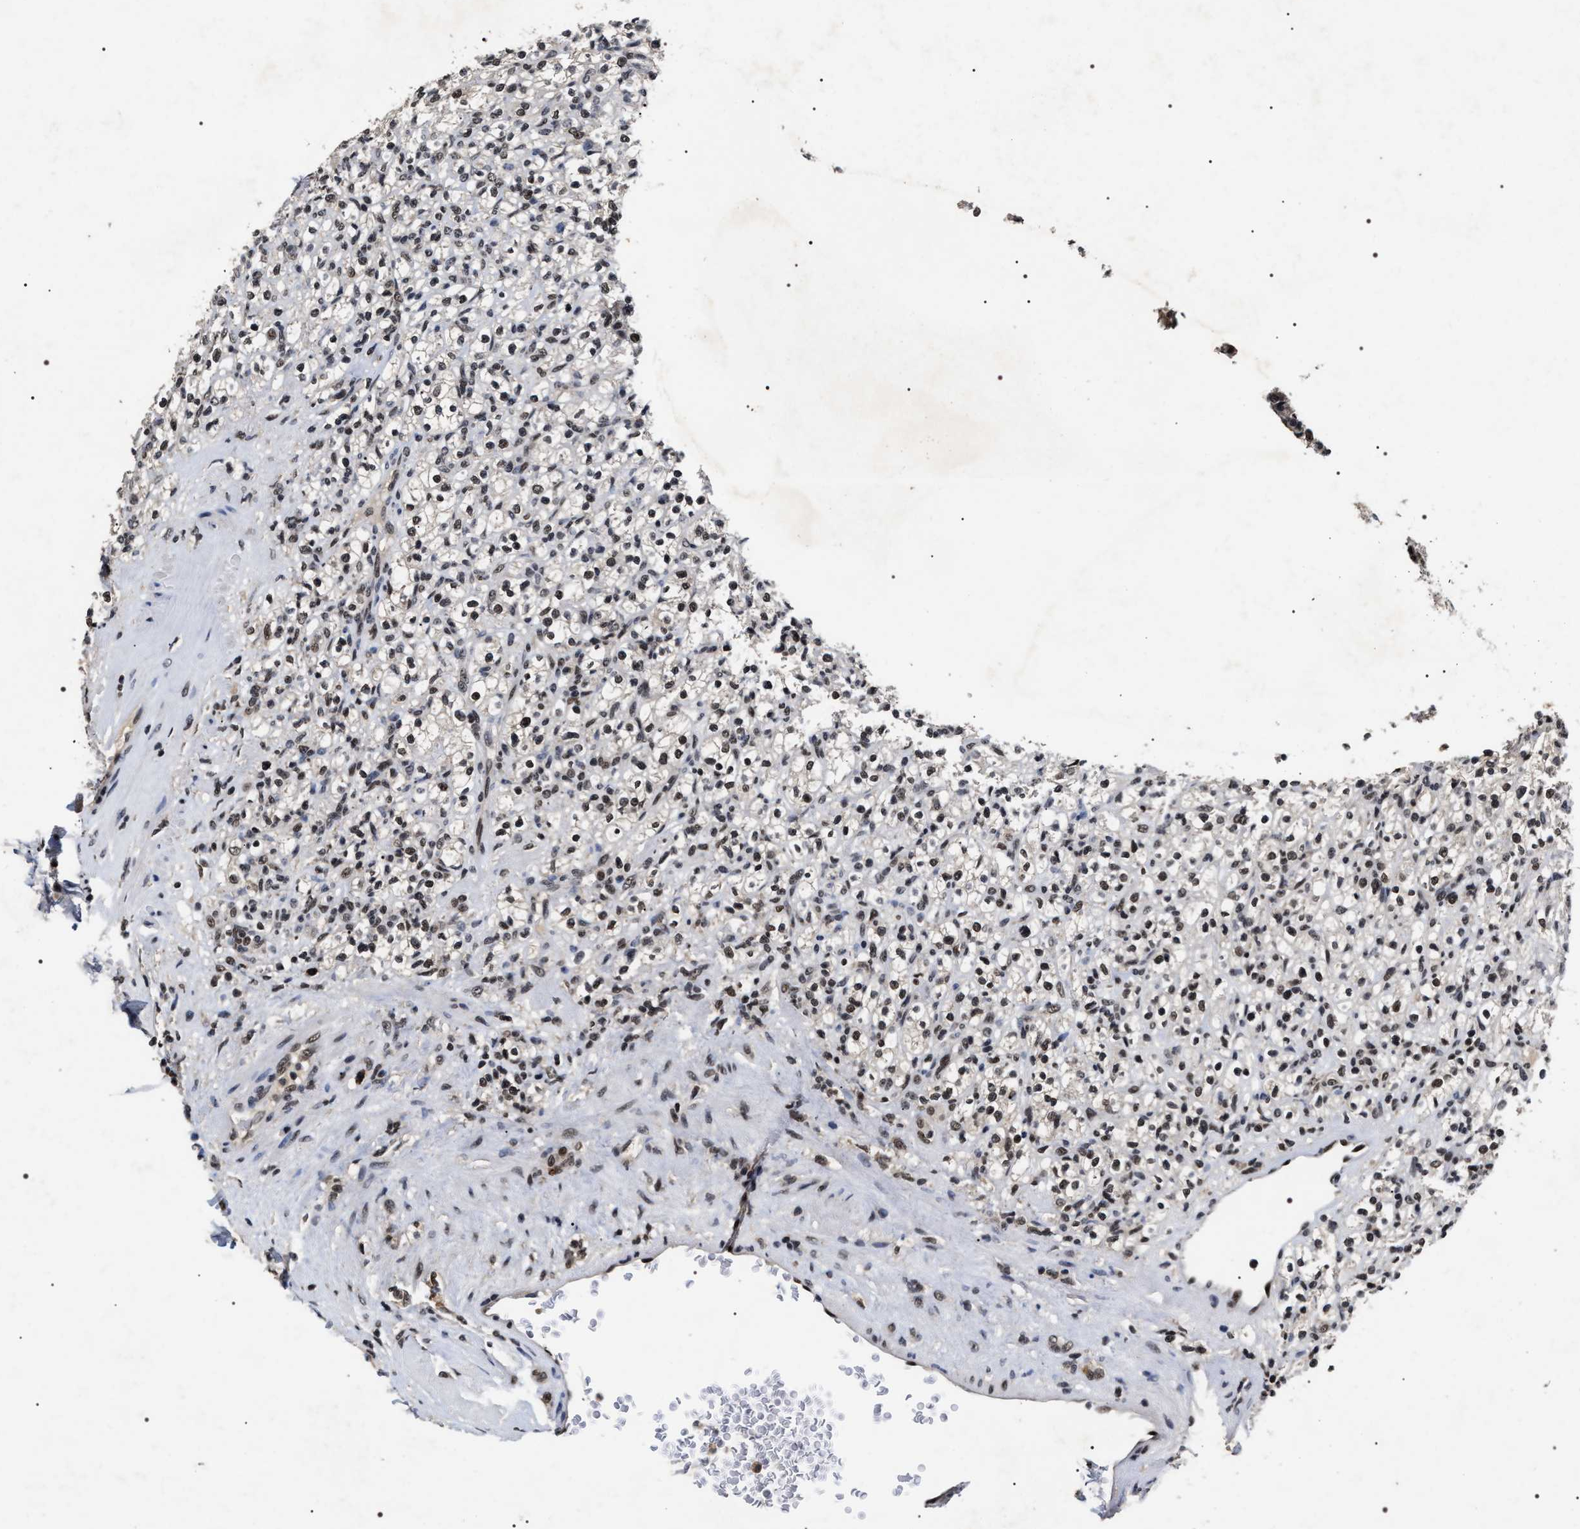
{"staining": {"intensity": "weak", "quantity": ">75%", "location": "nuclear"}, "tissue": "renal cancer", "cell_type": "Tumor cells", "image_type": "cancer", "snomed": [{"axis": "morphology", "description": "Normal tissue, NOS"}, {"axis": "morphology", "description": "Adenocarcinoma, NOS"}, {"axis": "topography", "description": "Kidney"}], "caption": "Renal cancer was stained to show a protein in brown. There is low levels of weak nuclear staining in about >75% of tumor cells. The protein of interest is stained brown, and the nuclei are stained in blue (DAB IHC with brightfield microscopy, high magnification).", "gene": "RRP1B", "patient": {"sex": "female", "age": 72}}